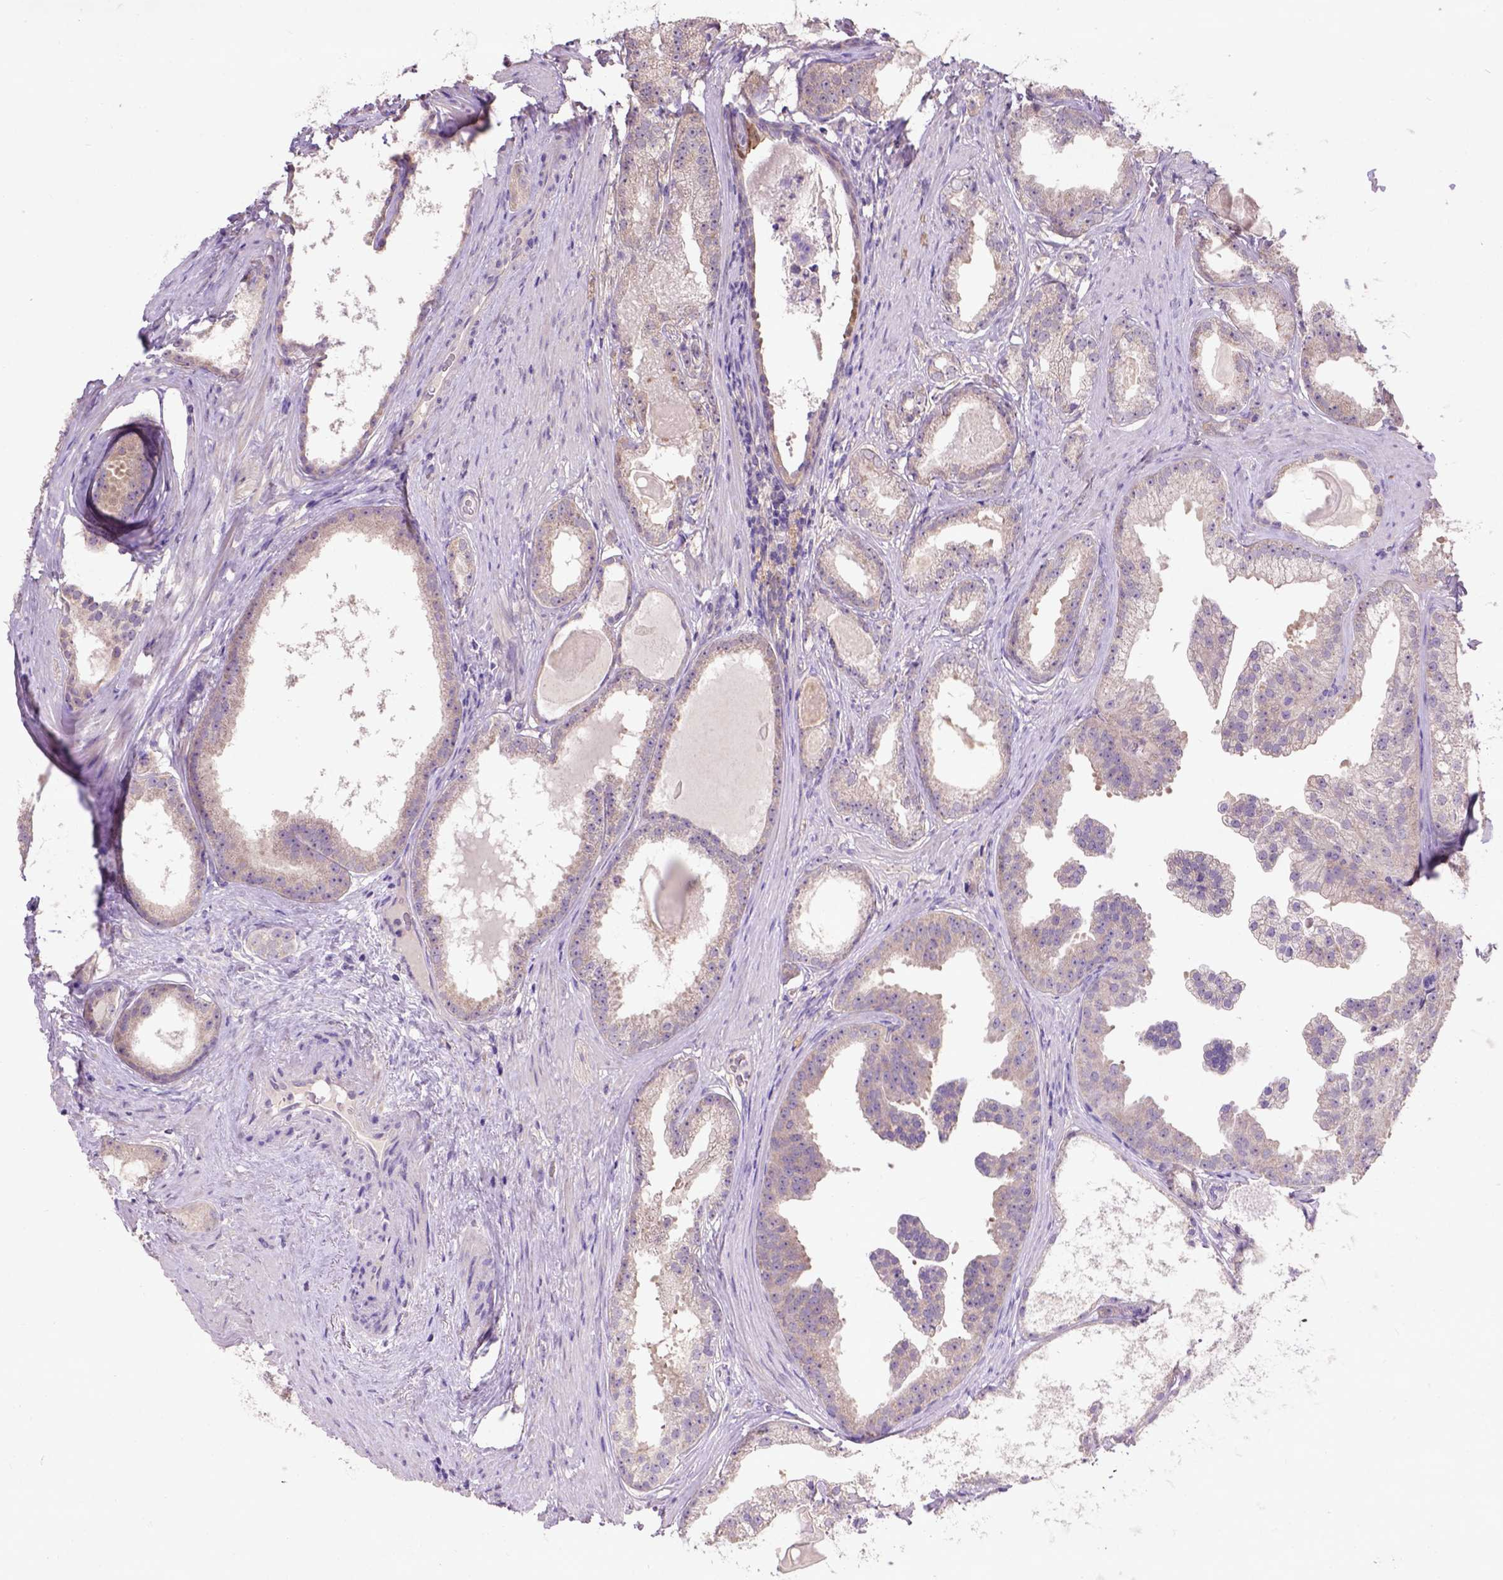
{"staining": {"intensity": "weak", "quantity": ">75%", "location": "cytoplasmic/membranous"}, "tissue": "prostate cancer", "cell_type": "Tumor cells", "image_type": "cancer", "snomed": [{"axis": "morphology", "description": "Adenocarcinoma, Low grade"}, {"axis": "topography", "description": "Prostate"}], "caption": "A low amount of weak cytoplasmic/membranous staining is appreciated in about >75% of tumor cells in adenocarcinoma (low-grade) (prostate) tissue. Immunohistochemistry (ihc) stains the protein in brown and the nuclei are stained blue.", "gene": "KBTBD8", "patient": {"sex": "male", "age": 65}}